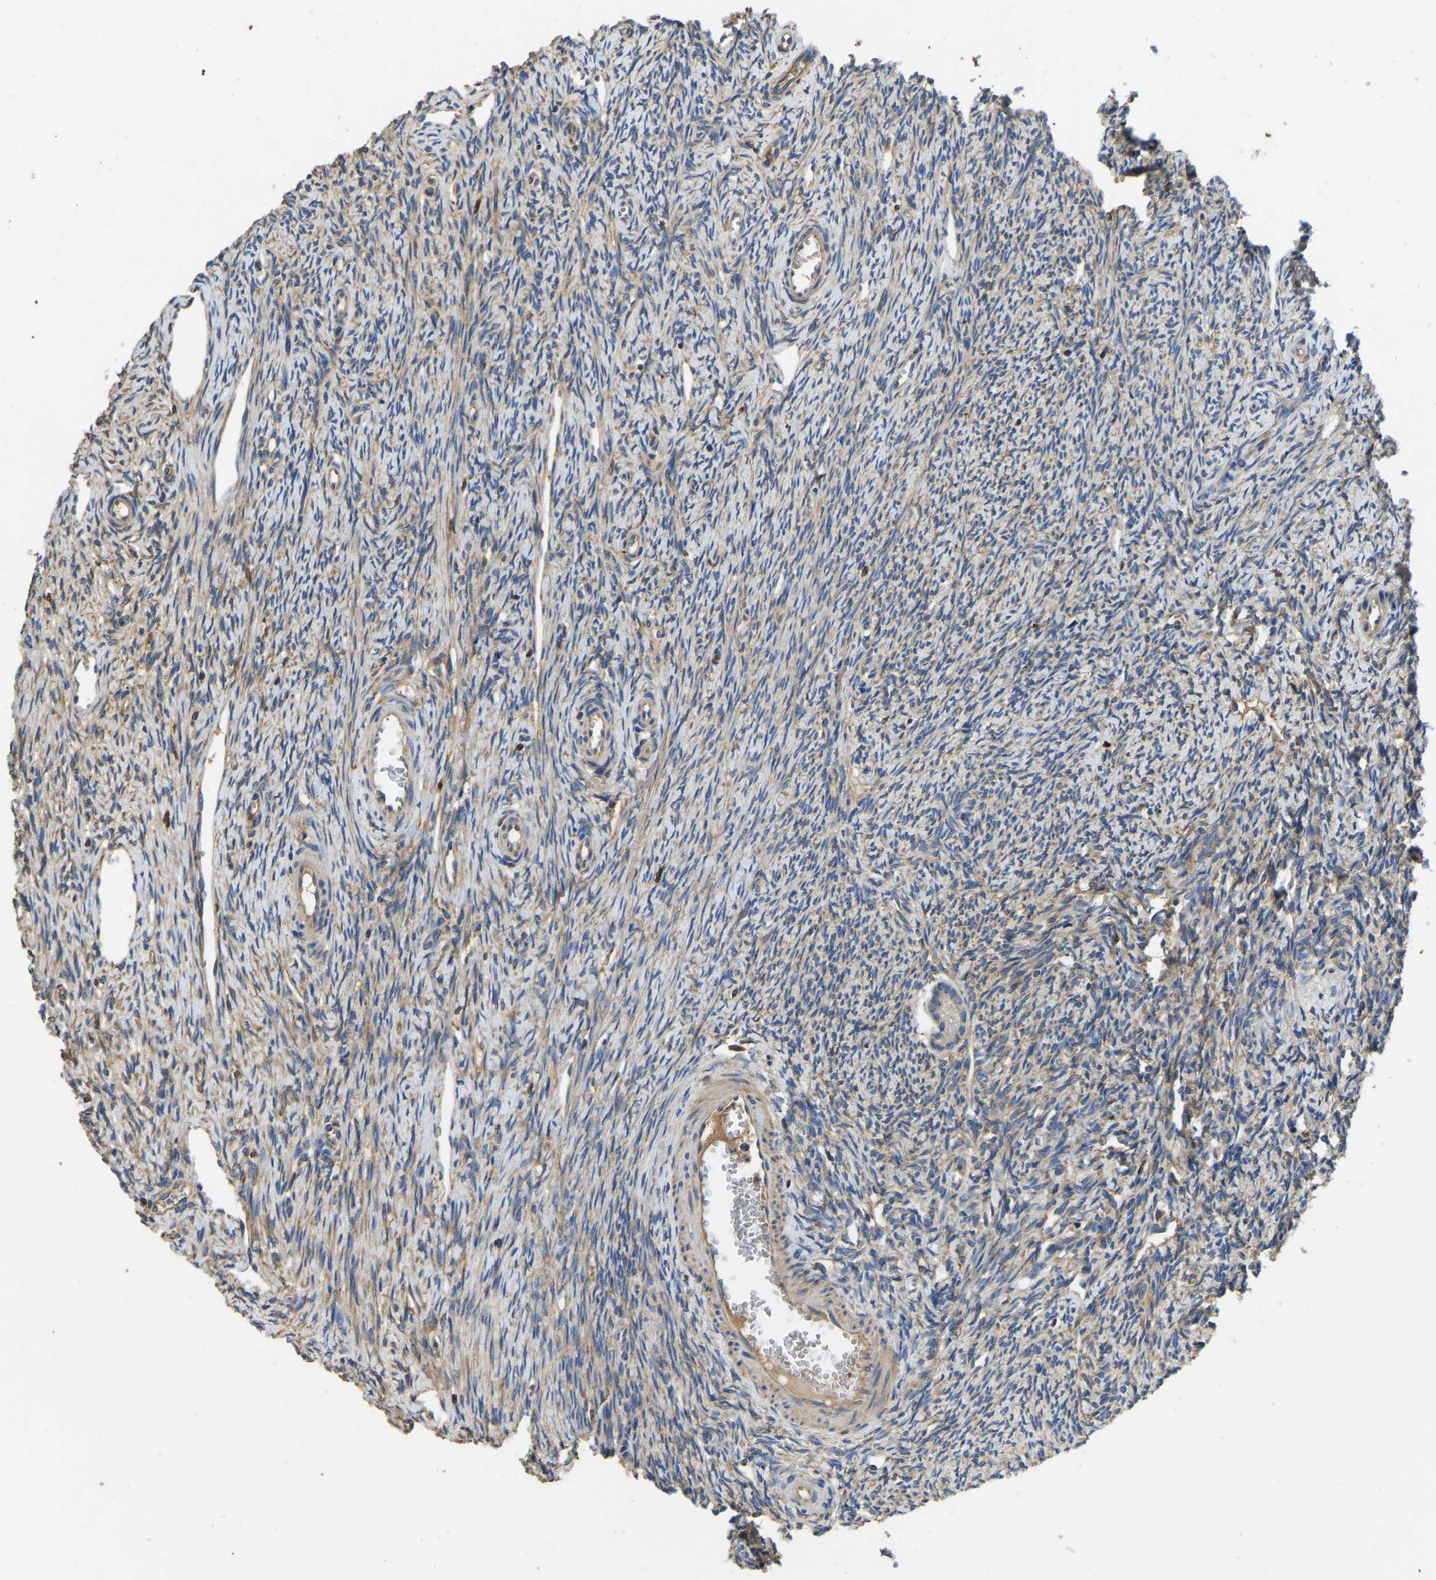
{"staining": {"intensity": "weak", "quantity": "25%-75%", "location": "cytoplasmic/membranous"}, "tissue": "ovary", "cell_type": "Follicle cells", "image_type": "normal", "snomed": [{"axis": "morphology", "description": "Normal tissue, NOS"}, {"axis": "topography", "description": "Ovary"}], "caption": "Protein staining displays weak cytoplasmic/membranous staining in approximately 25%-75% of follicle cells in unremarkable ovary. (DAB (3,3'-diaminobenzidine) IHC, brown staining for protein, blue staining for nuclei).", "gene": "STAT2", "patient": {"sex": "female", "age": 33}}